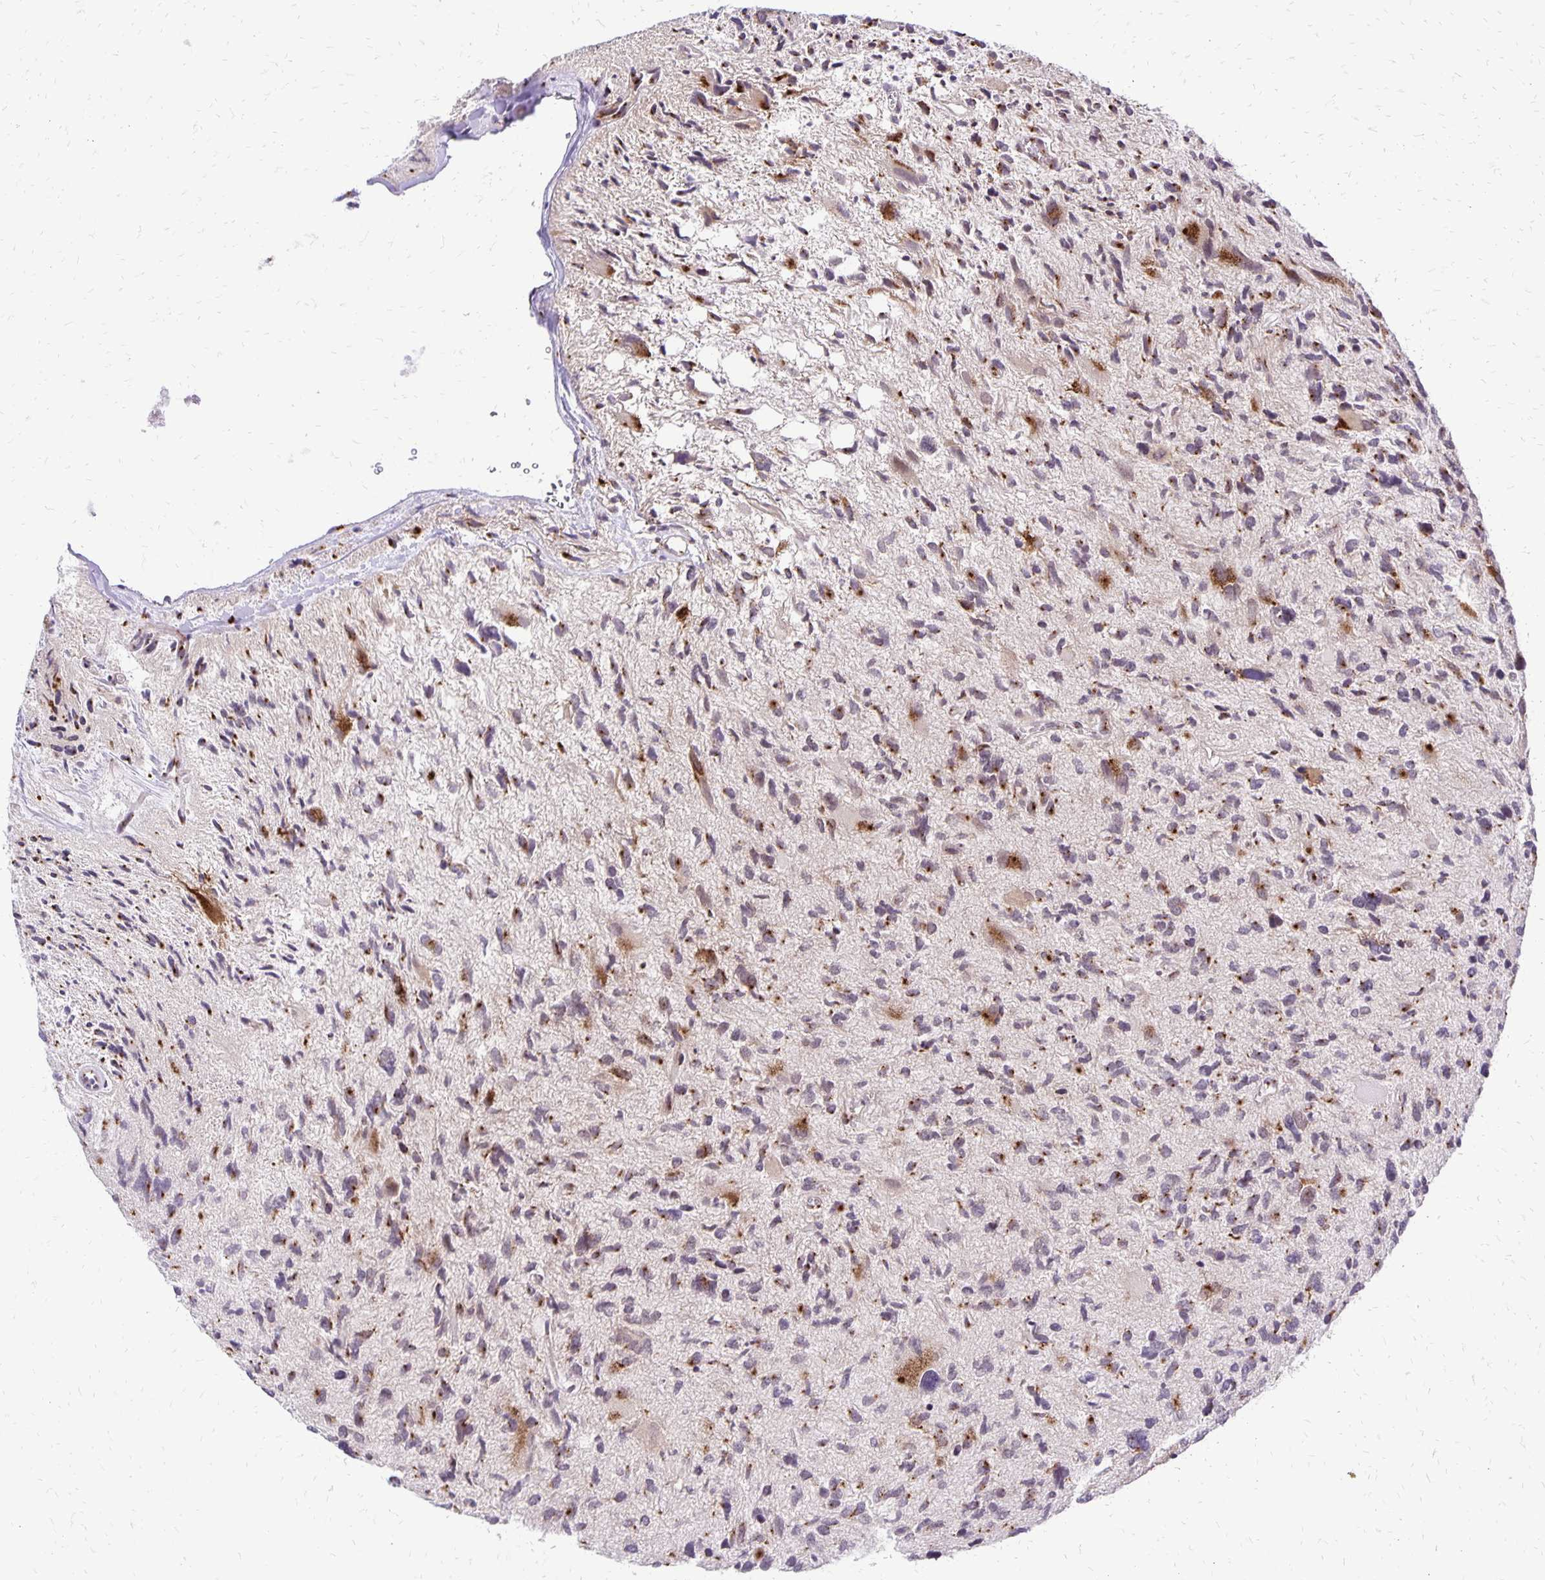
{"staining": {"intensity": "moderate", "quantity": "<25%", "location": "cytoplasmic/membranous,nuclear"}, "tissue": "glioma", "cell_type": "Tumor cells", "image_type": "cancer", "snomed": [{"axis": "morphology", "description": "Glioma, malignant, High grade"}, {"axis": "topography", "description": "Brain"}], "caption": "Human glioma stained for a protein (brown) reveals moderate cytoplasmic/membranous and nuclear positive staining in about <25% of tumor cells.", "gene": "GOLGA5", "patient": {"sex": "female", "age": 11}}